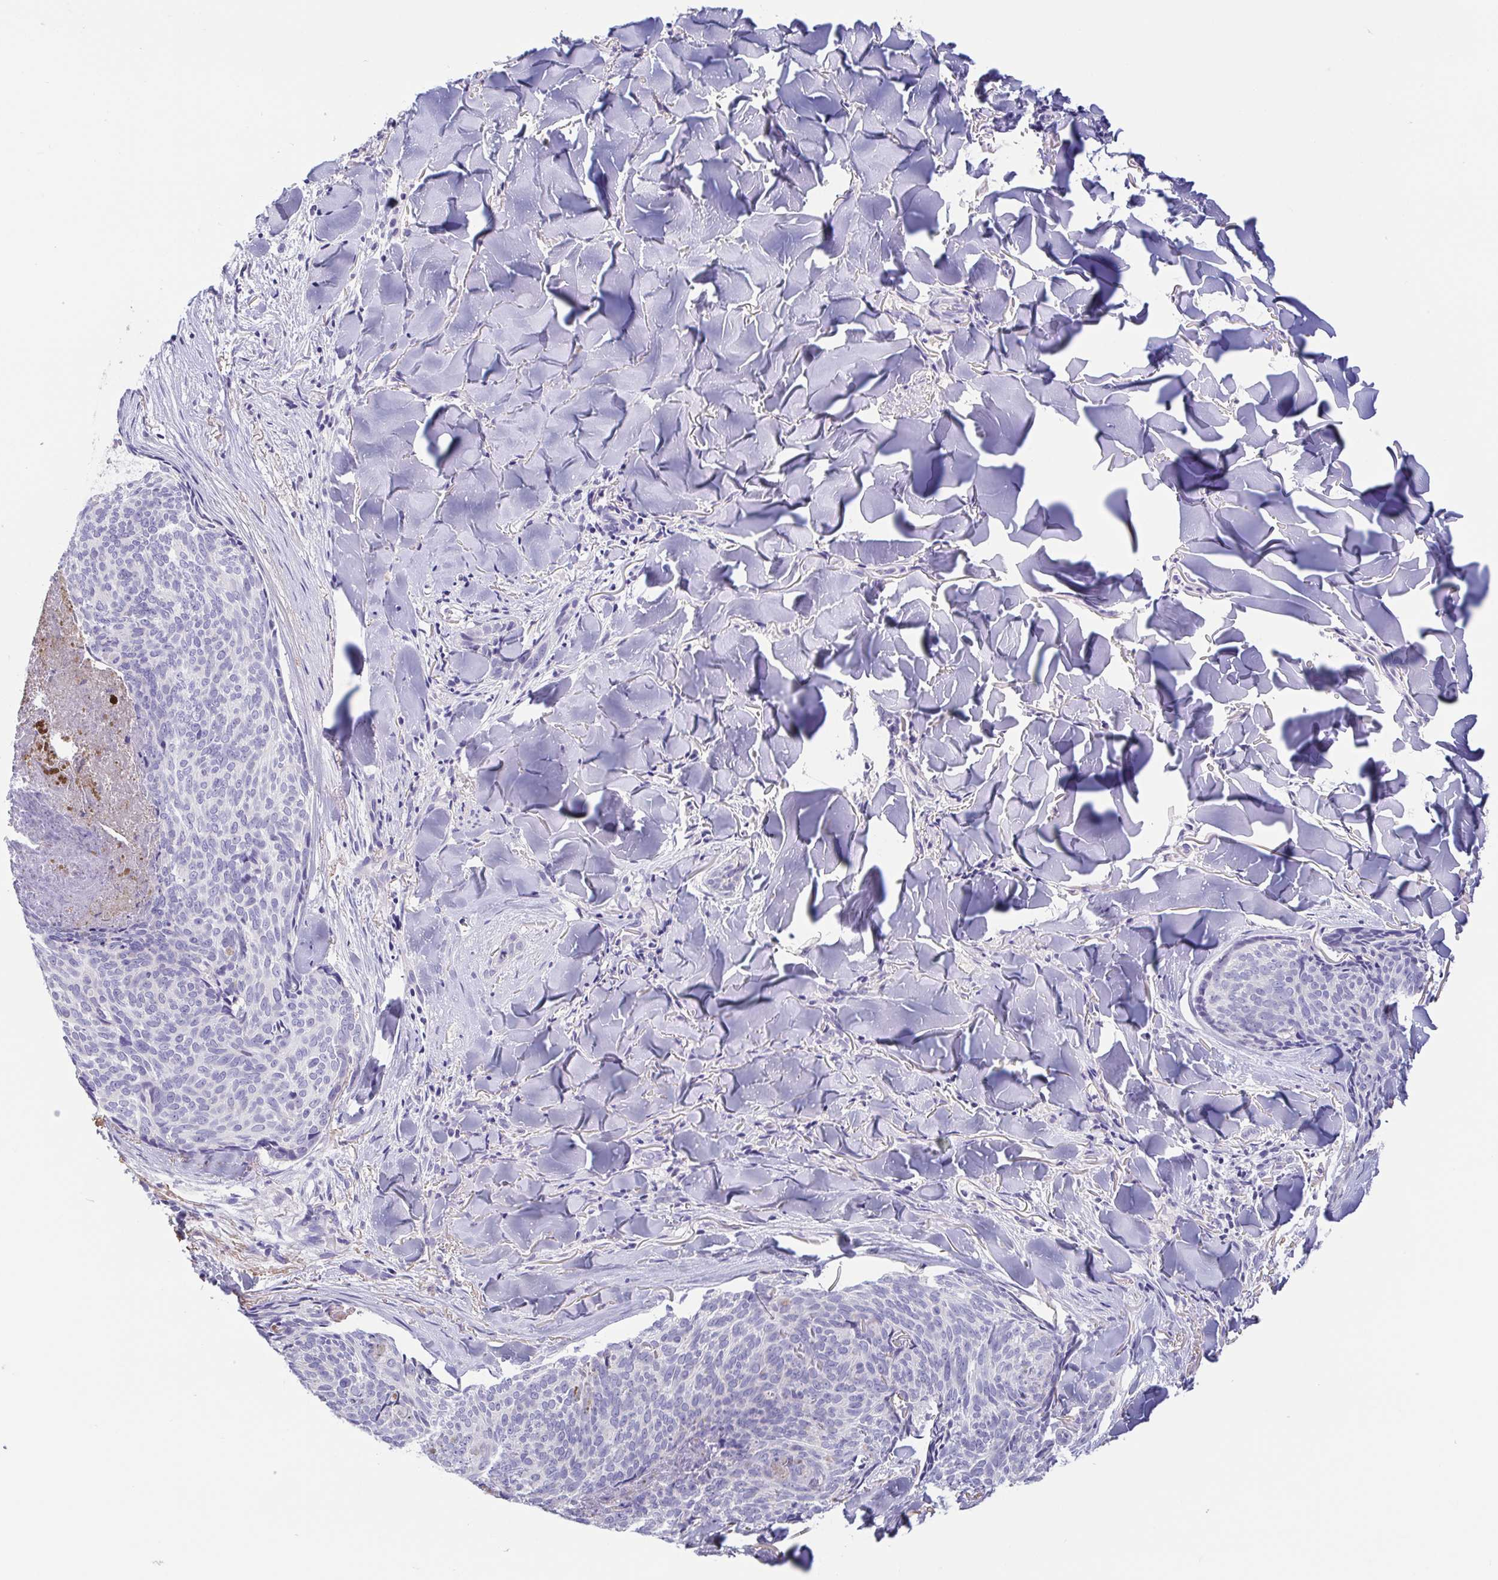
{"staining": {"intensity": "negative", "quantity": "none", "location": "none"}, "tissue": "skin cancer", "cell_type": "Tumor cells", "image_type": "cancer", "snomed": [{"axis": "morphology", "description": "Basal cell carcinoma"}, {"axis": "topography", "description": "Skin"}], "caption": "Basal cell carcinoma (skin) was stained to show a protein in brown. There is no significant expression in tumor cells.", "gene": "TREH", "patient": {"sex": "female", "age": 82}}